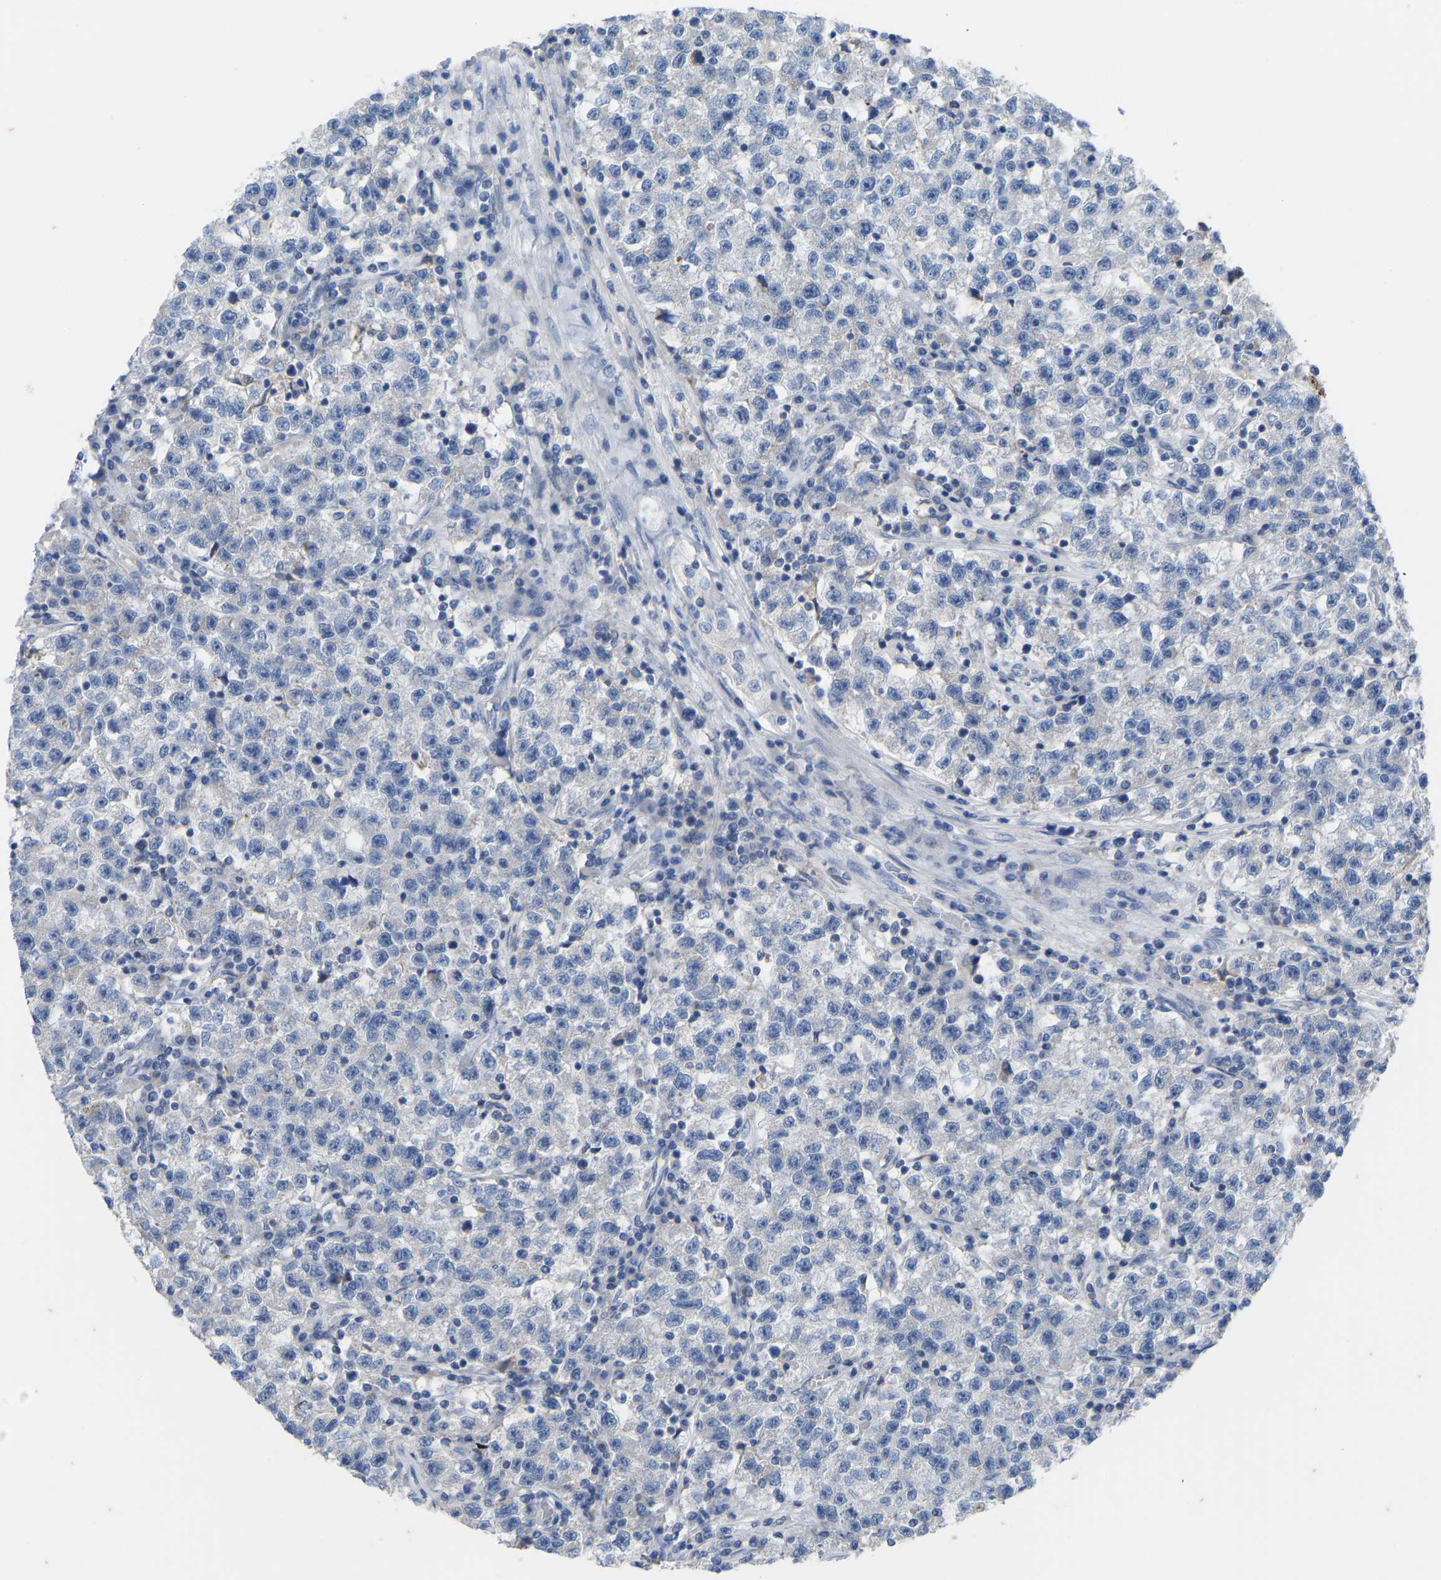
{"staining": {"intensity": "negative", "quantity": "none", "location": "none"}, "tissue": "testis cancer", "cell_type": "Tumor cells", "image_type": "cancer", "snomed": [{"axis": "morphology", "description": "Seminoma, NOS"}, {"axis": "topography", "description": "Testis"}], "caption": "Immunohistochemistry (IHC) micrograph of neoplastic tissue: testis seminoma stained with DAB demonstrates no significant protein positivity in tumor cells.", "gene": "OLIG2", "patient": {"sex": "male", "age": 22}}